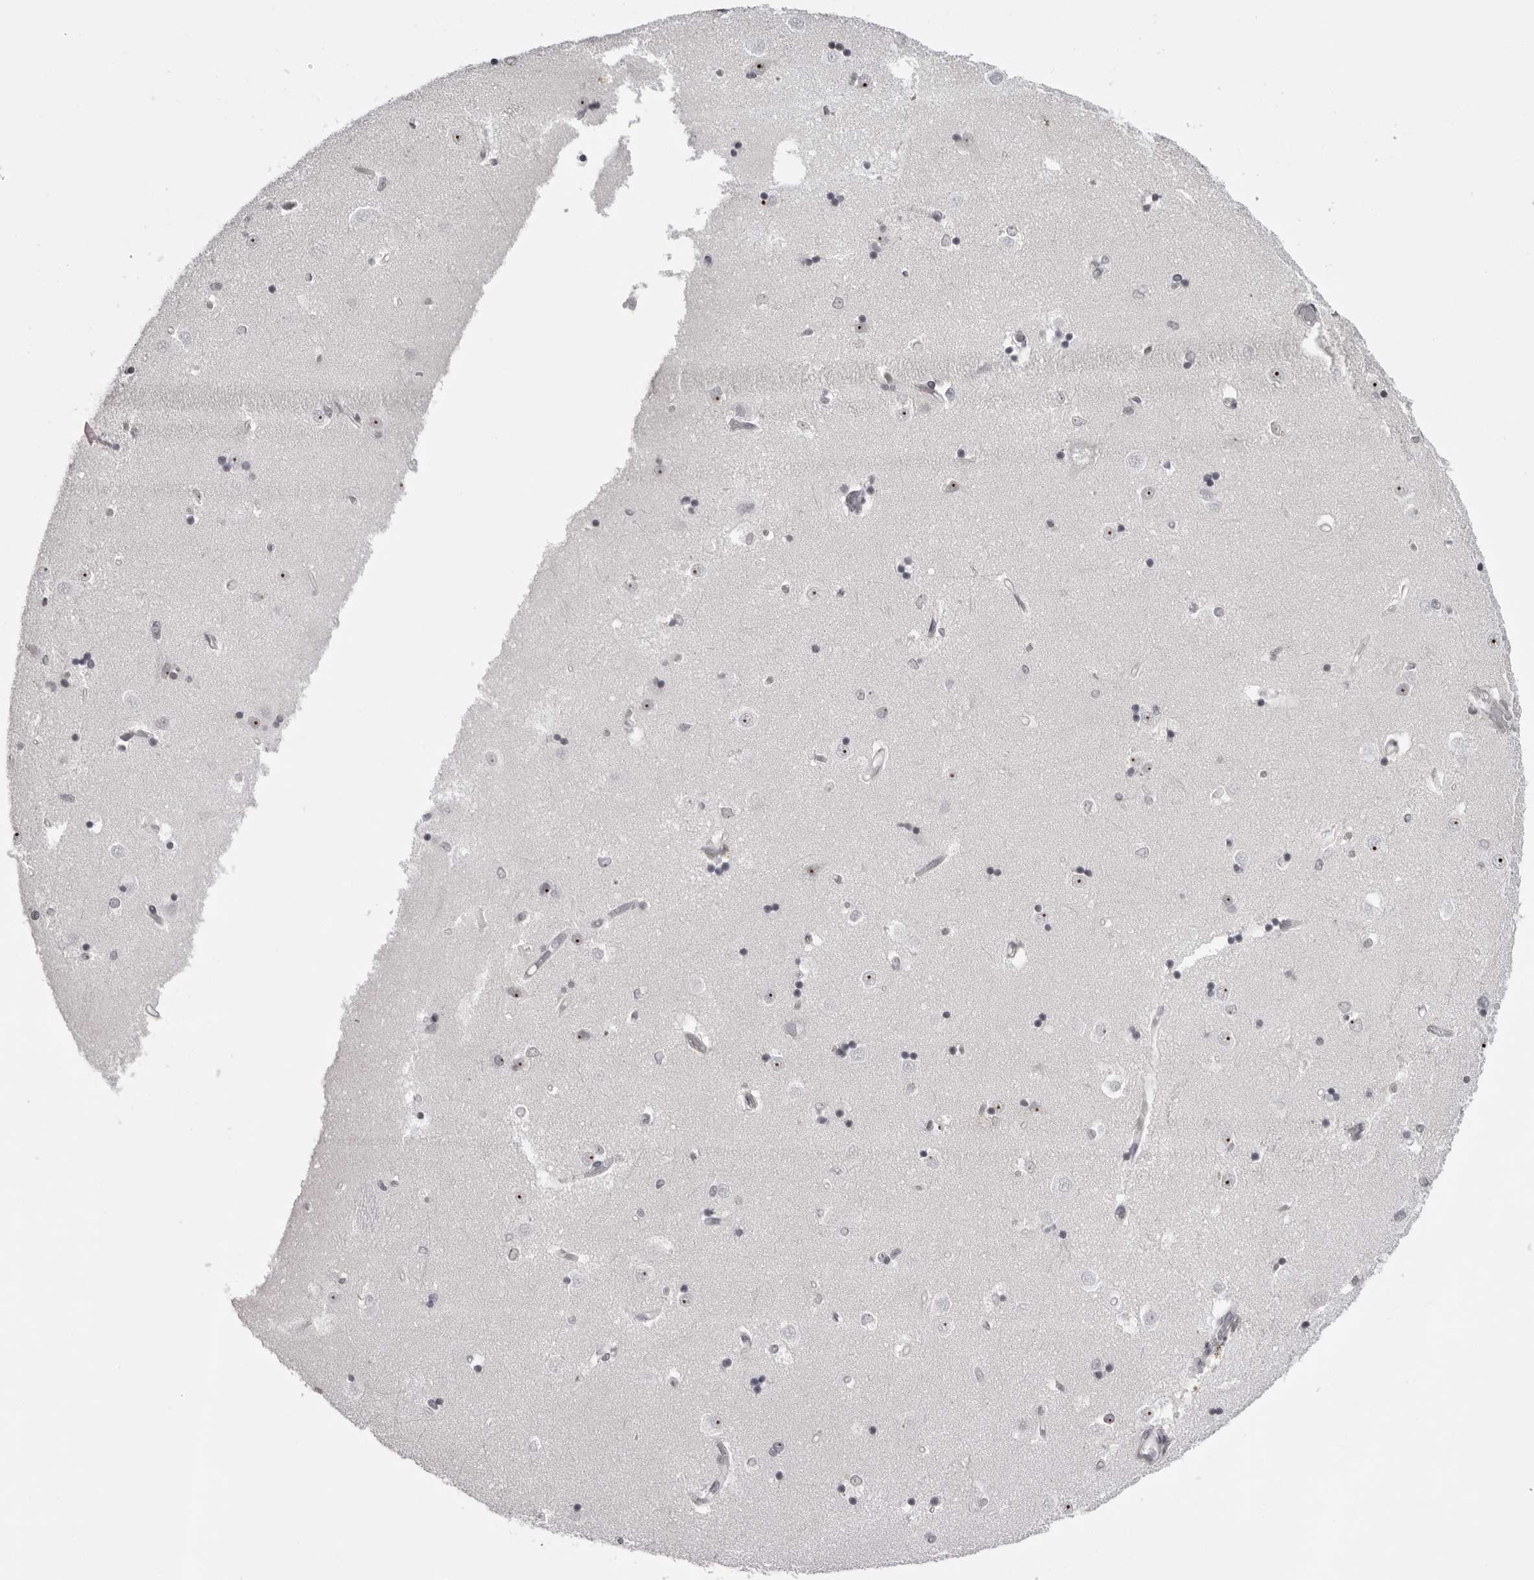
{"staining": {"intensity": "negative", "quantity": "none", "location": "none"}, "tissue": "caudate", "cell_type": "Glial cells", "image_type": "normal", "snomed": [{"axis": "morphology", "description": "Normal tissue, NOS"}, {"axis": "topography", "description": "Lateral ventricle wall"}], "caption": "Image shows no protein positivity in glial cells of benign caudate.", "gene": "HELZ", "patient": {"sex": "male", "age": 45}}